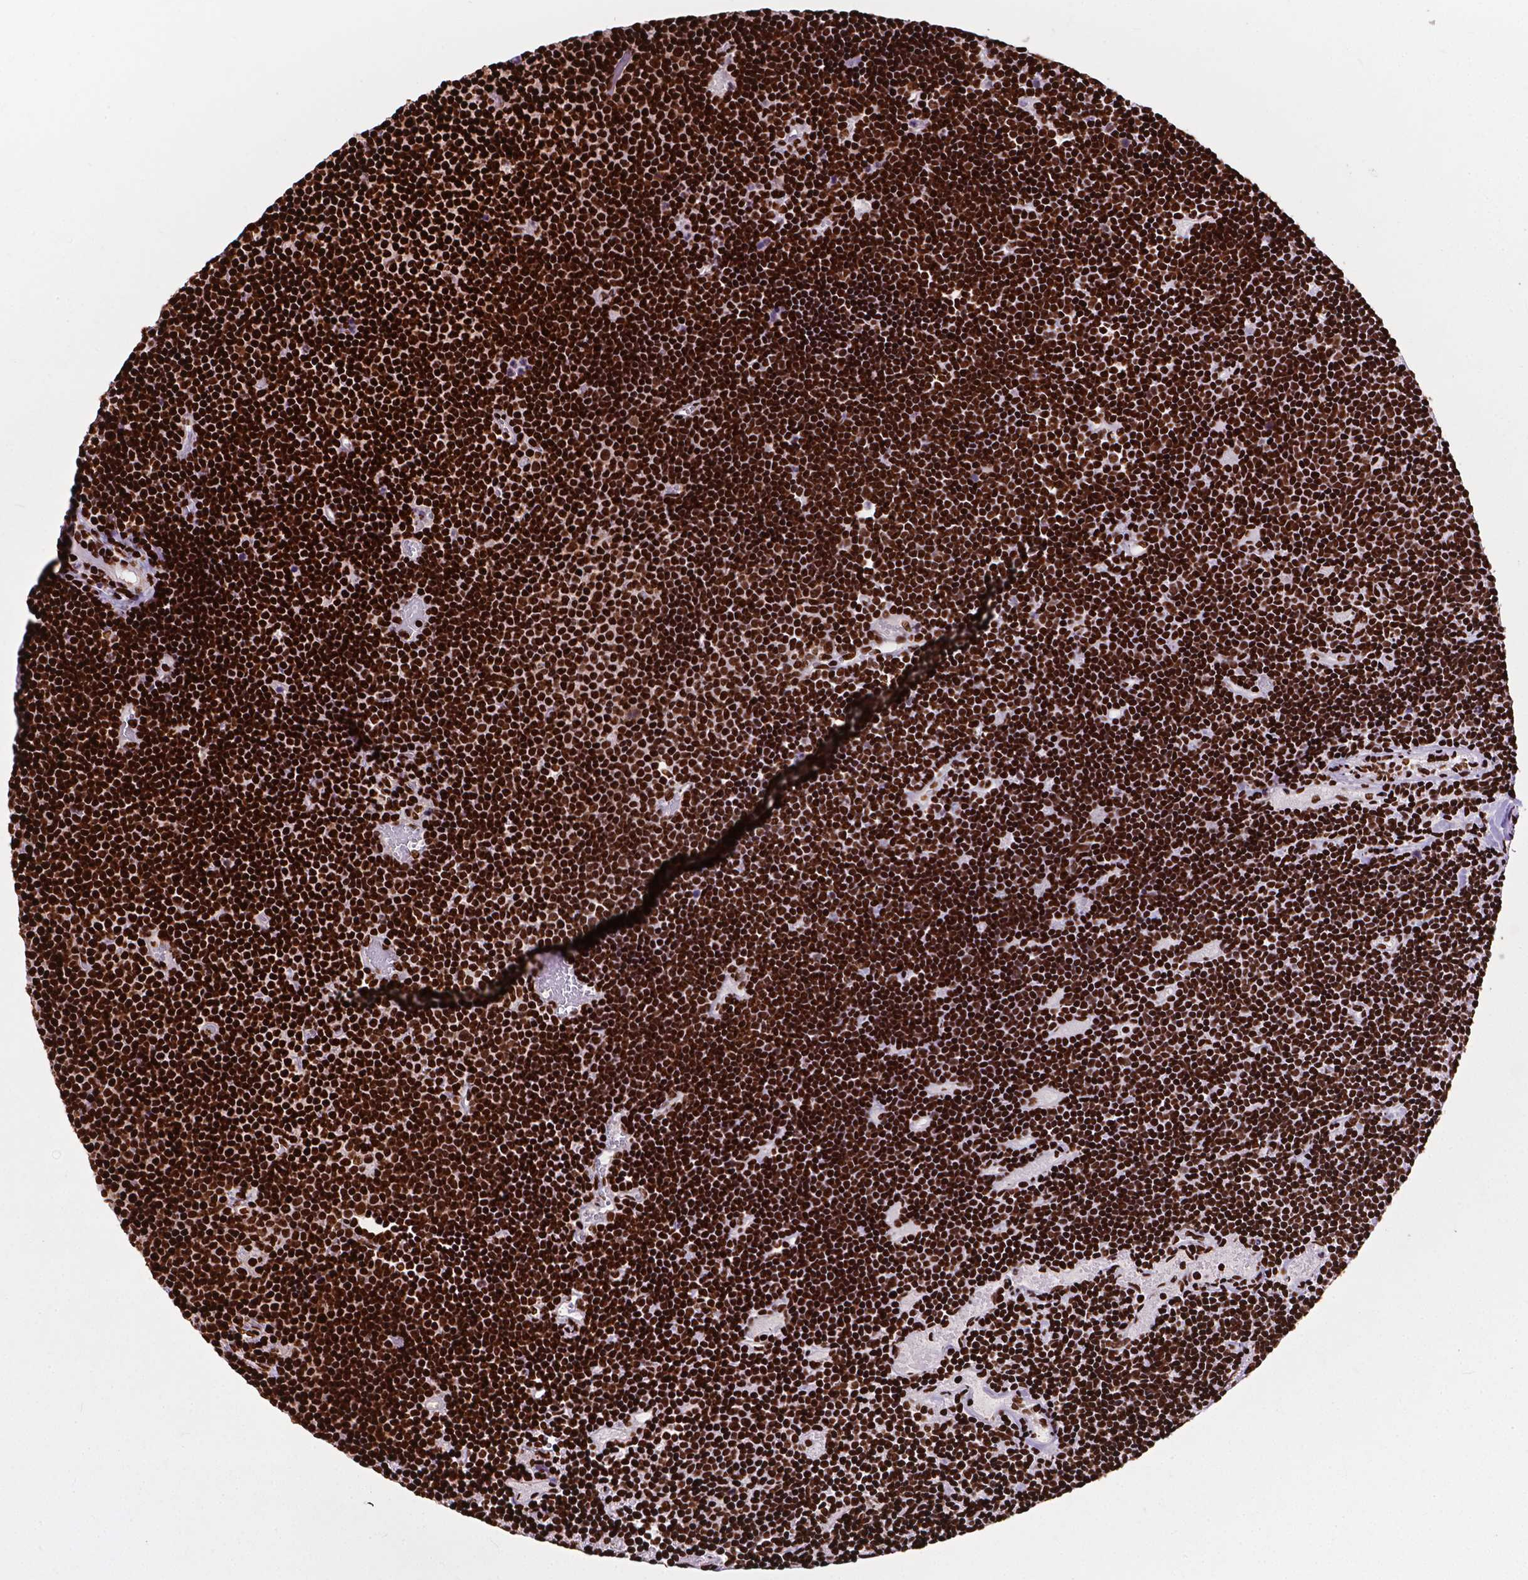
{"staining": {"intensity": "strong", "quantity": ">75%", "location": "nuclear"}, "tissue": "lymphoma", "cell_type": "Tumor cells", "image_type": "cancer", "snomed": [{"axis": "morphology", "description": "Malignant lymphoma, non-Hodgkin's type, Low grade"}, {"axis": "topography", "description": "Brain"}], "caption": "Immunohistochemistry micrograph of human low-grade malignant lymphoma, non-Hodgkin's type stained for a protein (brown), which shows high levels of strong nuclear staining in about >75% of tumor cells.", "gene": "SMIM5", "patient": {"sex": "female", "age": 66}}